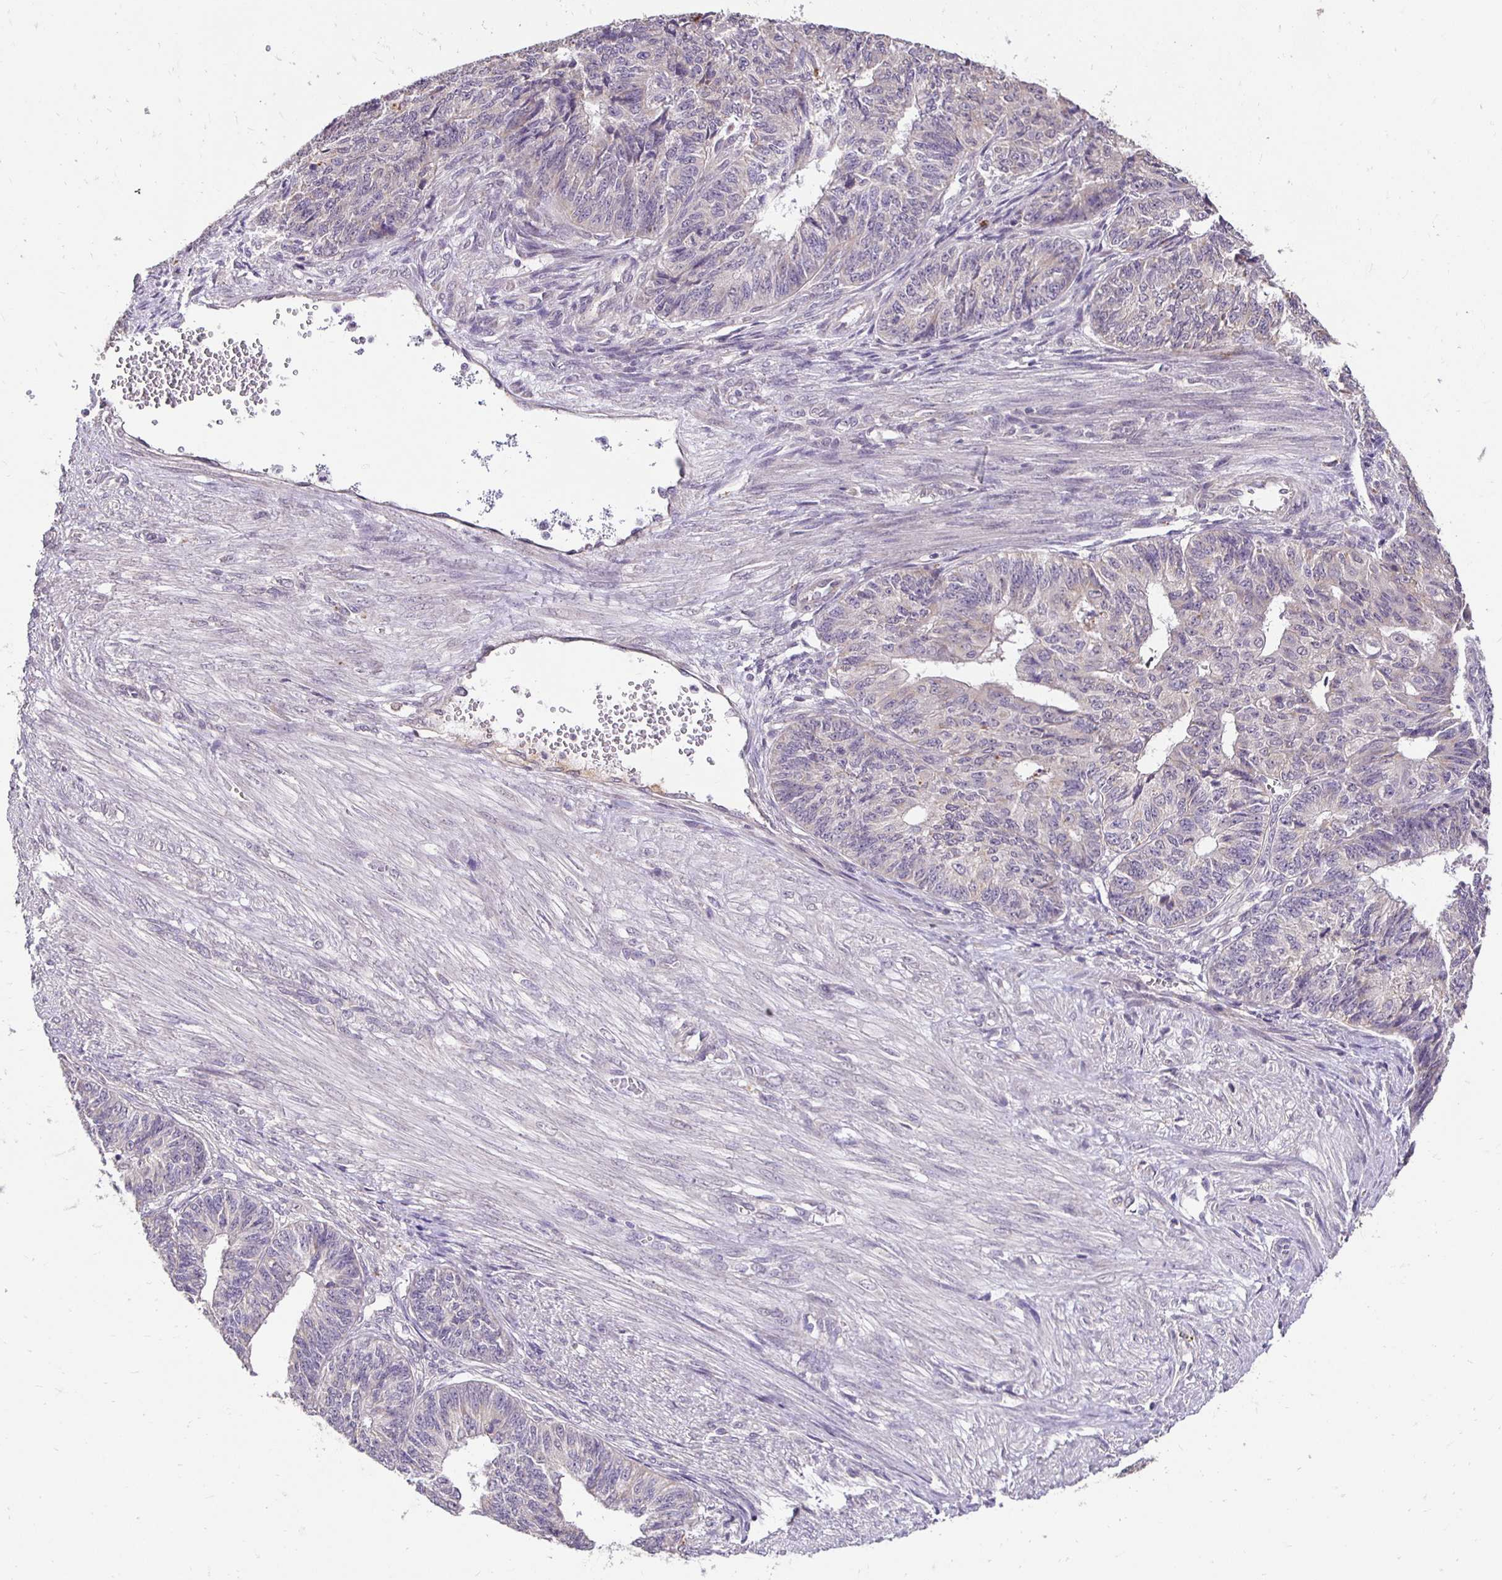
{"staining": {"intensity": "negative", "quantity": "none", "location": "none"}, "tissue": "endometrial cancer", "cell_type": "Tumor cells", "image_type": "cancer", "snomed": [{"axis": "morphology", "description": "Adenocarcinoma, NOS"}, {"axis": "topography", "description": "Endometrium"}], "caption": "This is an immunohistochemistry (IHC) photomicrograph of endometrial adenocarcinoma. There is no expression in tumor cells.", "gene": "RHEBL1", "patient": {"sex": "female", "age": 32}}